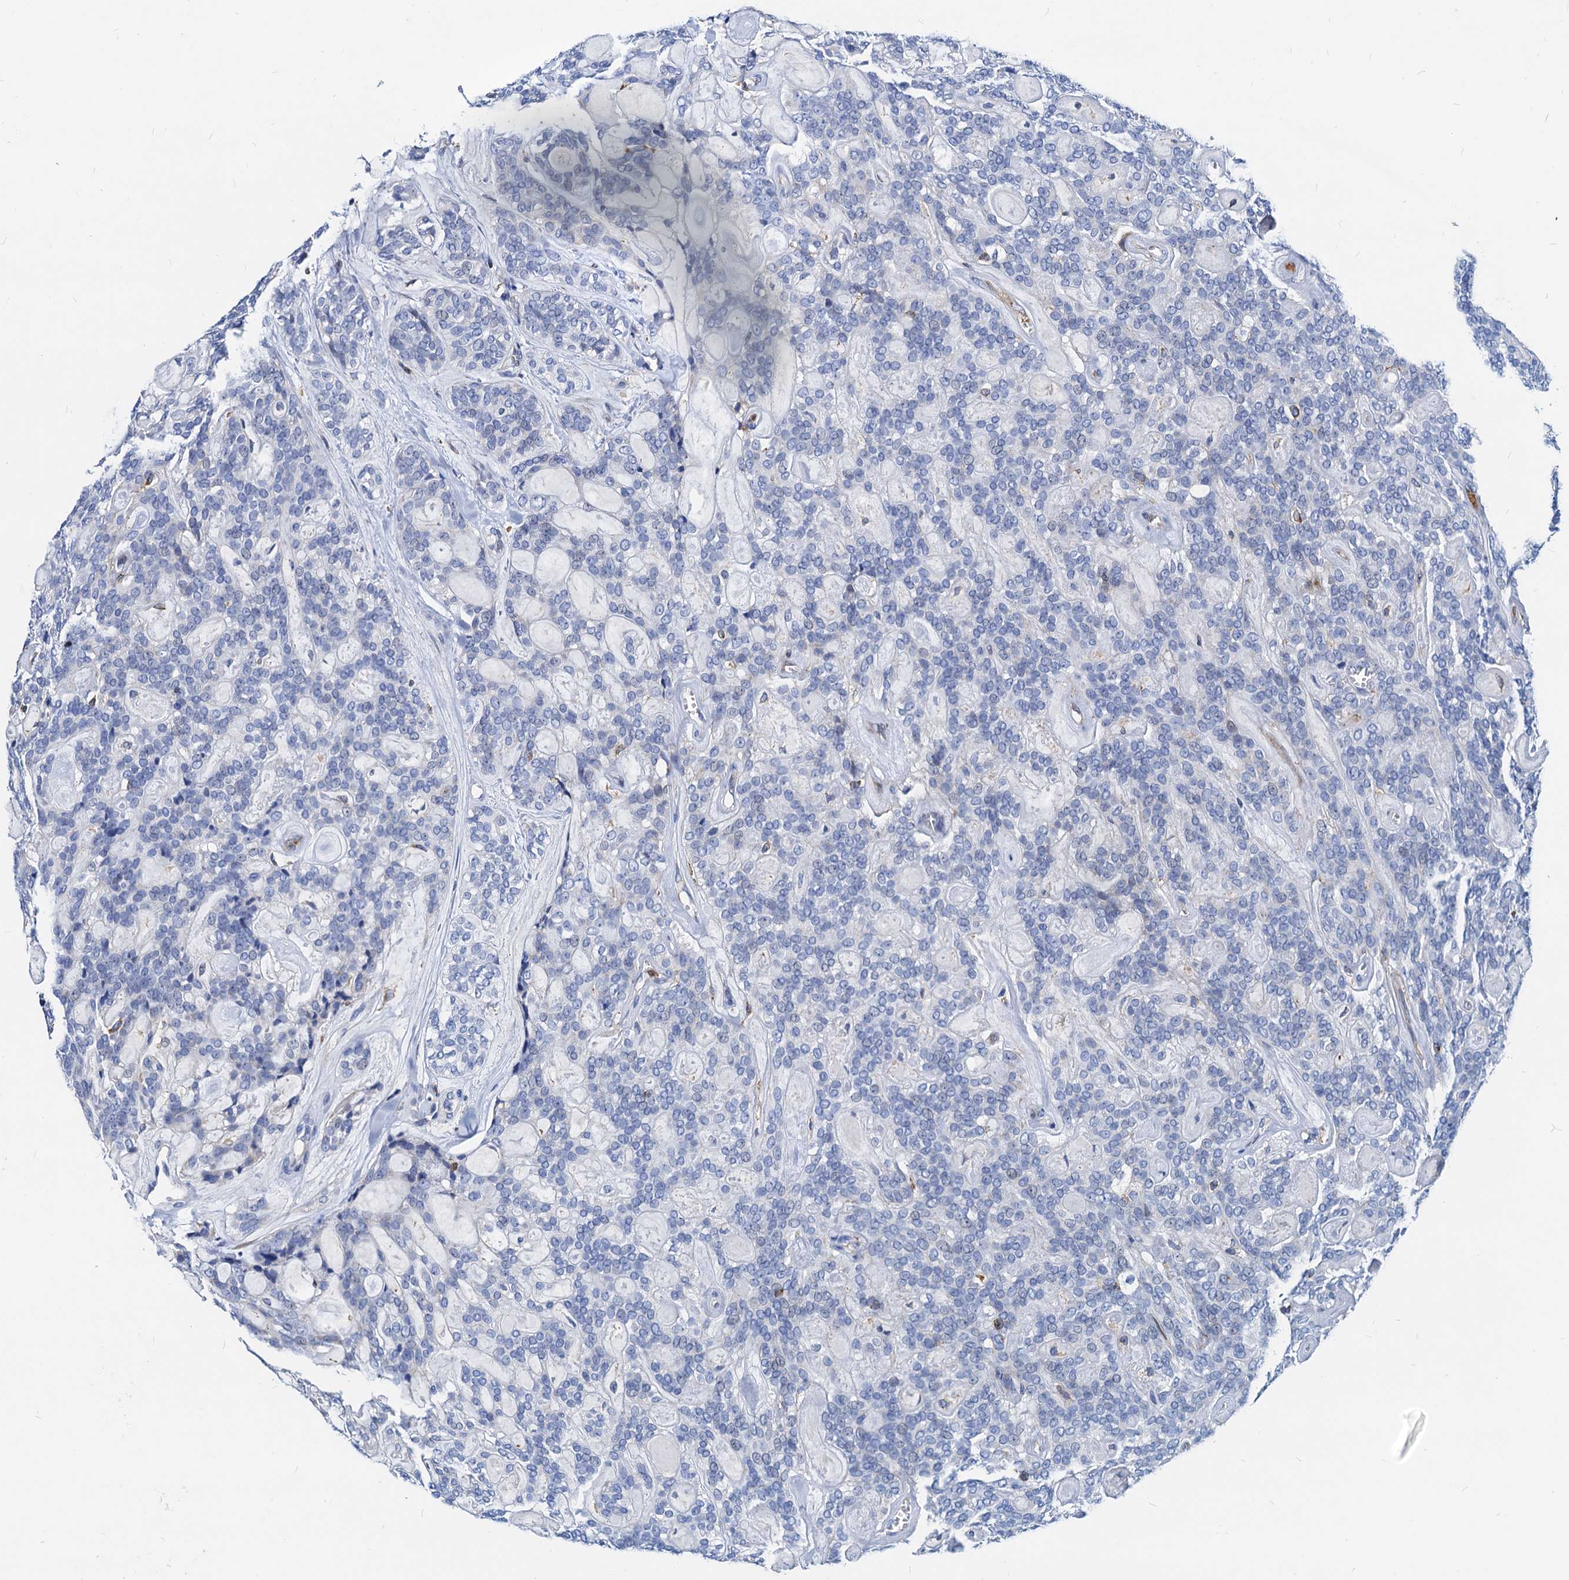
{"staining": {"intensity": "negative", "quantity": "none", "location": "none"}, "tissue": "head and neck cancer", "cell_type": "Tumor cells", "image_type": "cancer", "snomed": [{"axis": "morphology", "description": "Adenocarcinoma, NOS"}, {"axis": "topography", "description": "Head-Neck"}], "caption": "Immunohistochemical staining of head and neck adenocarcinoma reveals no significant staining in tumor cells. The staining is performed using DAB brown chromogen with nuclei counter-stained in using hematoxylin.", "gene": "LCP2", "patient": {"sex": "male", "age": 66}}